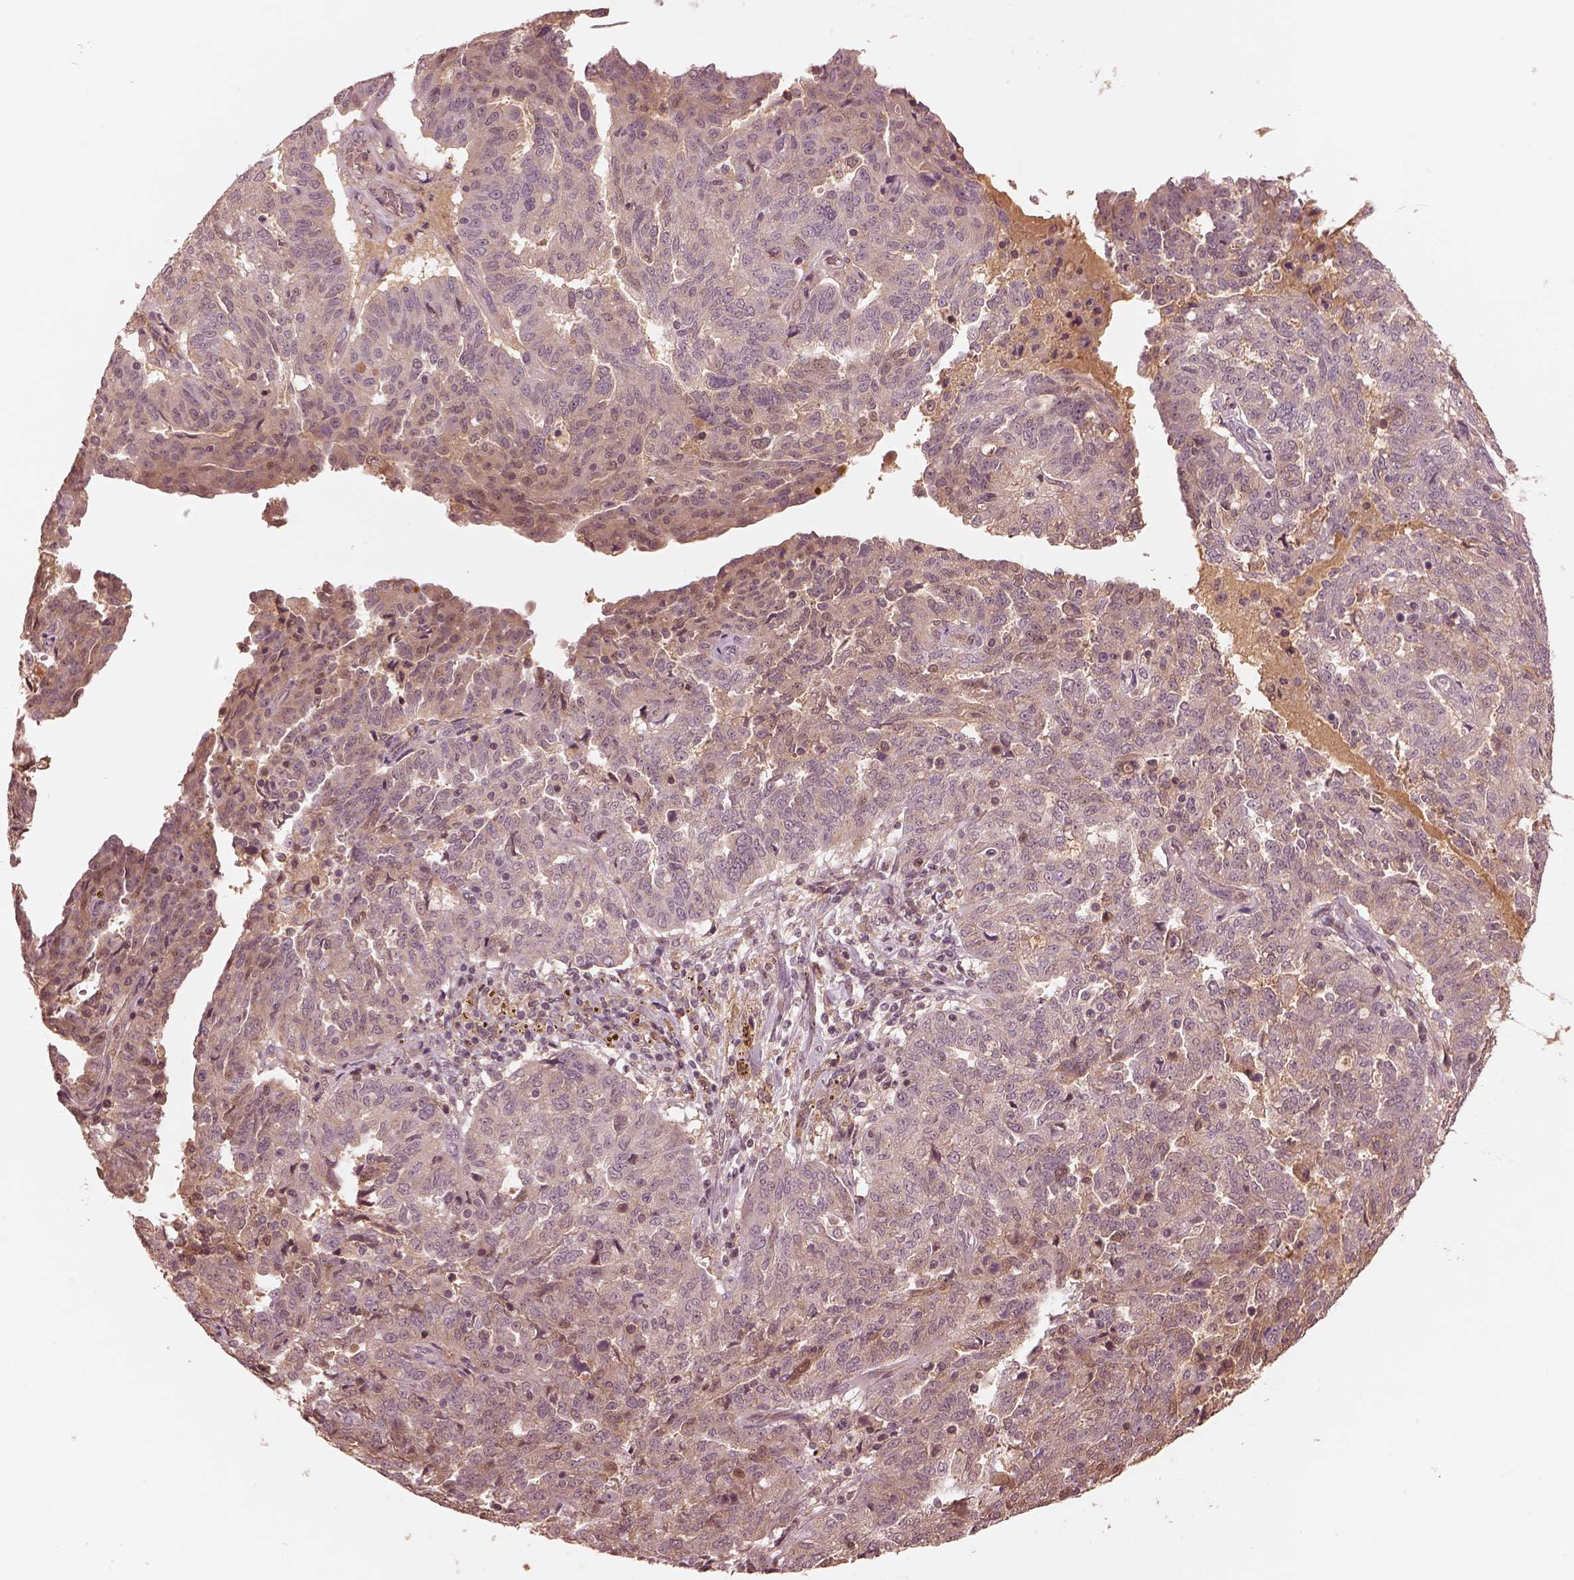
{"staining": {"intensity": "negative", "quantity": "none", "location": "none"}, "tissue": "ovarian cancer", "cell_type": "Tumor cells", "image_type": "cancer", "snomed": [{"axis": "morphology", "description": "Cystadenocarcinoma, serous, NOS"}, {"axis": "topography", "description": "Ovary"}], "caption": "The micrograph reveals no staining of tumor cells in ovarian cancer (serous cystadenocarcinoma).", "gene": "TF", "patient": {"sex": "female", "age": 67}}